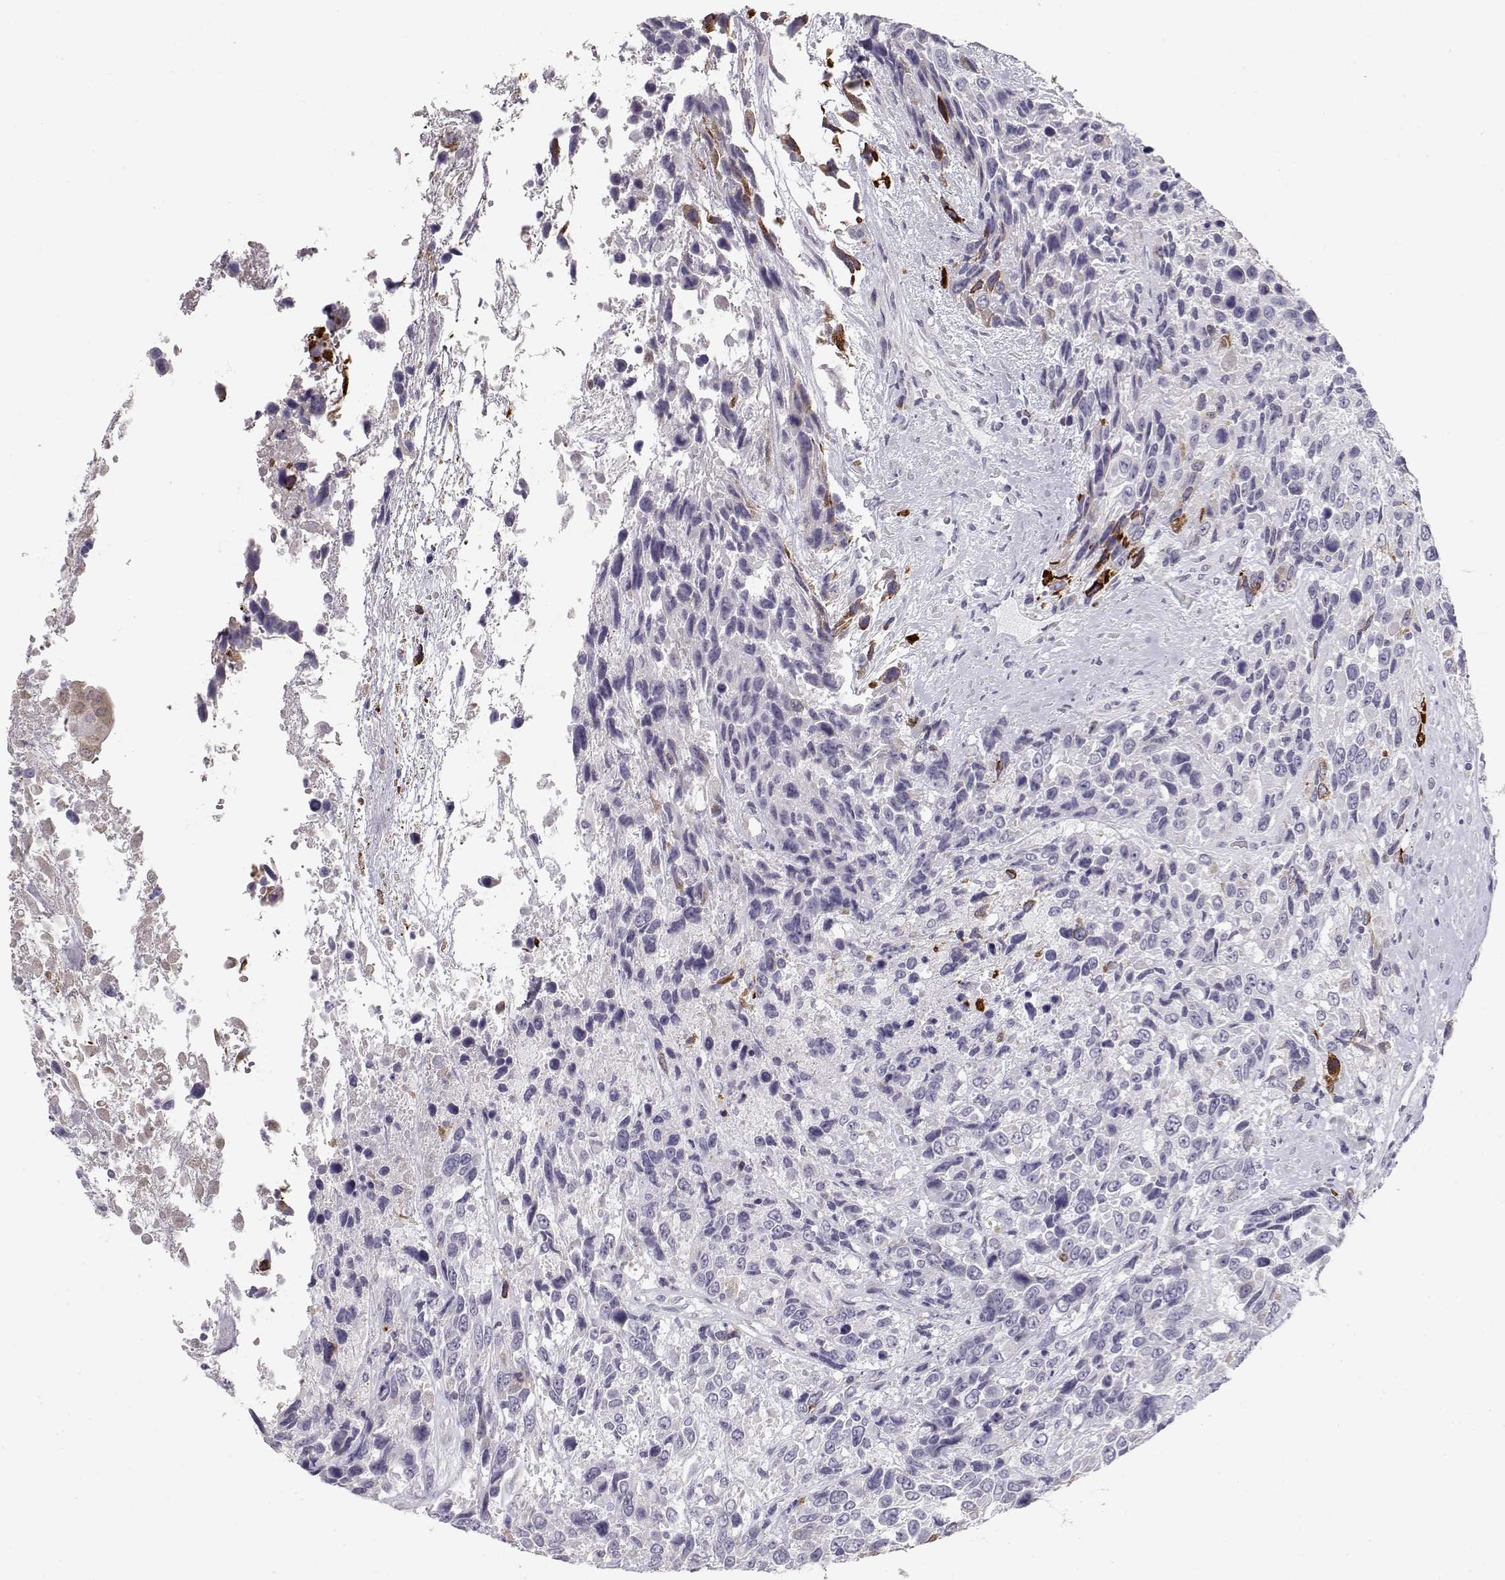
{"staining": {"intensity": "negative", "quantity": "none", "location": "none"}, "tissue": "urothelial cancer", "cell_type": "Tumor cells", "image_type": "cancer", "snomed": [{"axis": "morphology", "description": "Urothelial carcinoma, High grade"}, {"axis": "topography", "description": "Urinary bladder"}], "caption": "Immunohistochemical staining of human high-grade urothelial carcinoma shows no significant positivity in tumor cells.", "gene": "LAMB3", "patient": {"sex": "female", "age": 70}}